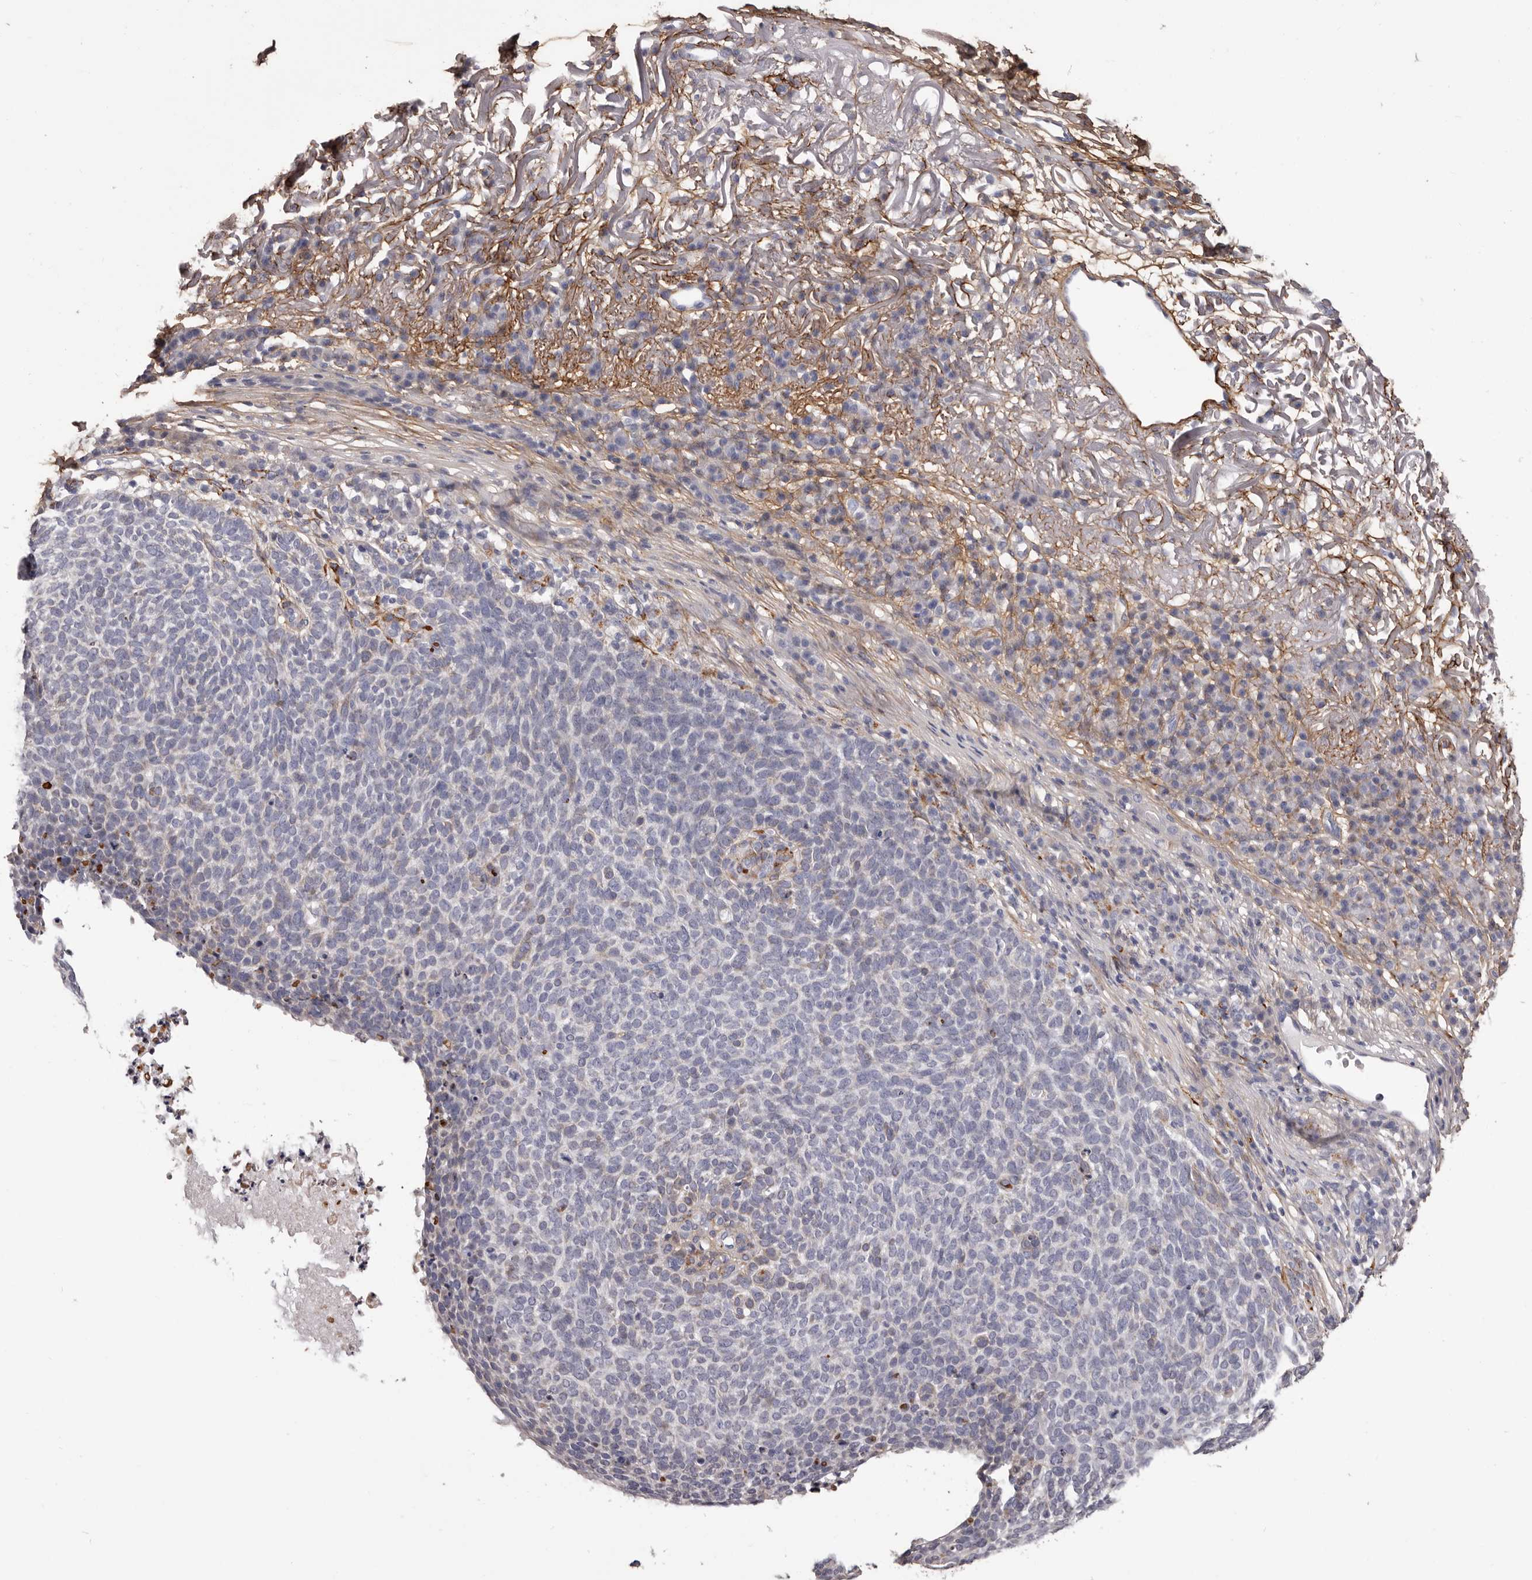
{"staining": {"intensity": "negative", "quantity": "none", "location": "none"}, "tissue": "skin cancer", "cell_type": "Tumor cells", "image_type": "cancer", "snomed": [{"axis": "morphology", "description": "Squamous cell carcinoma, NOS"}, {"axis": "topography", "description": "Skin"}], "caption": "There is no significant positivity in tumor cells of skin cancer (squamous cell carcinoma).", "gene": "COL6A1", "patient": {"sex": "female", "age": 90}}